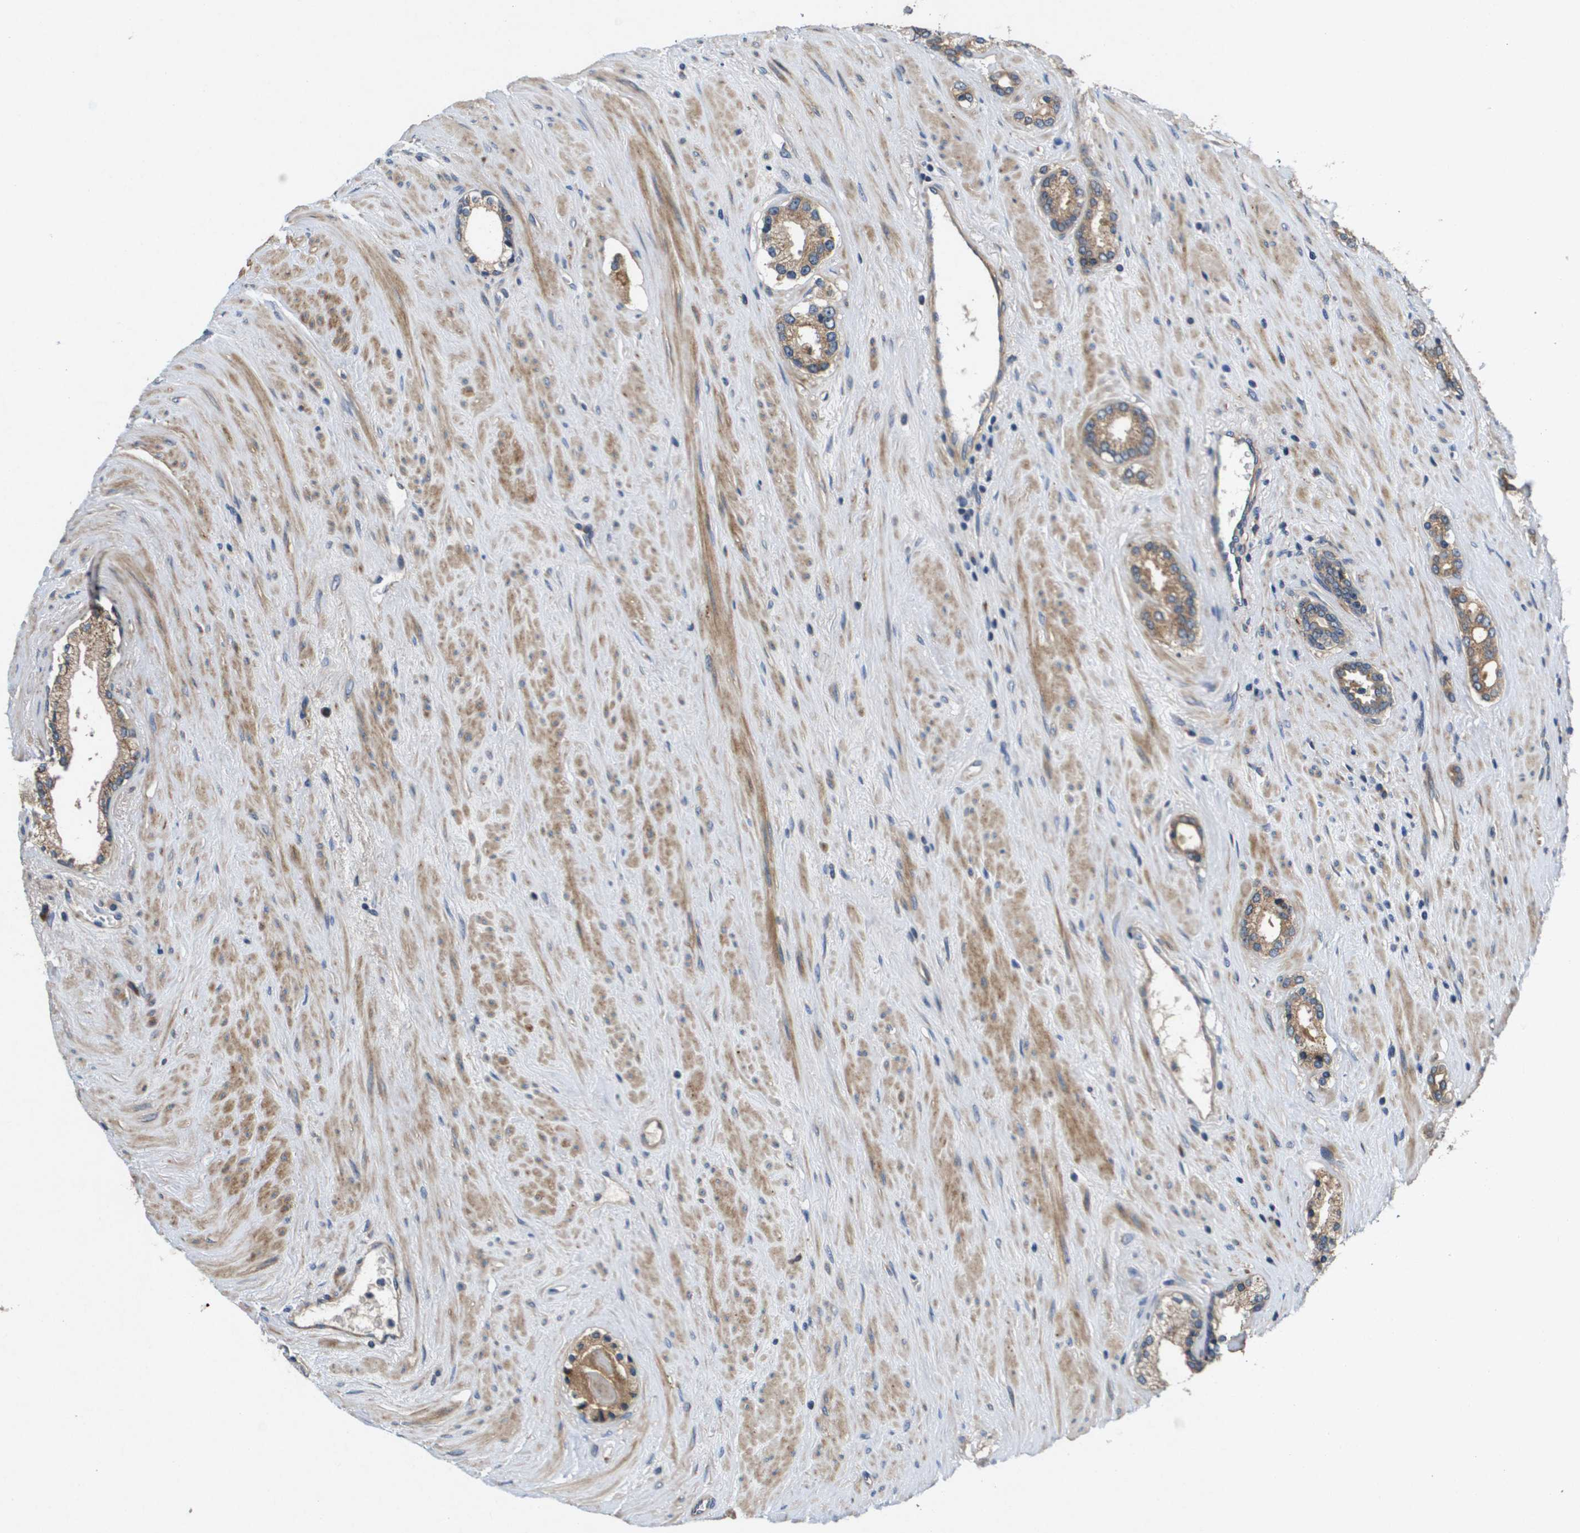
{"staining": {"intensity": "moderate", "quantity": ">75%", "location": "cytoplasmic/membranous"}, "tissue": "prostate cancer", "cell_type": "Tumor cells", "image_type": "cancer", "snomed": [{"axis": "morphology", "description": "Adenocarcinoma, High grade"}, {"axis": "topography", "description": "Prostate"}], "caption": "DAB (3,3'-diaminobenzidine) immunohistochemical staining of human prostate cancer (high-grade adenocarcinoma) shows moderate cytoplasmic/membranous protein staining in approximately >75% of tumor cells. Immunohistochemistry (ihc) stains the protein of interest in brown and the nuclei are stained blue.", "gene": "ENTPD2", "patient": {"sex": "male", "age": 71}}